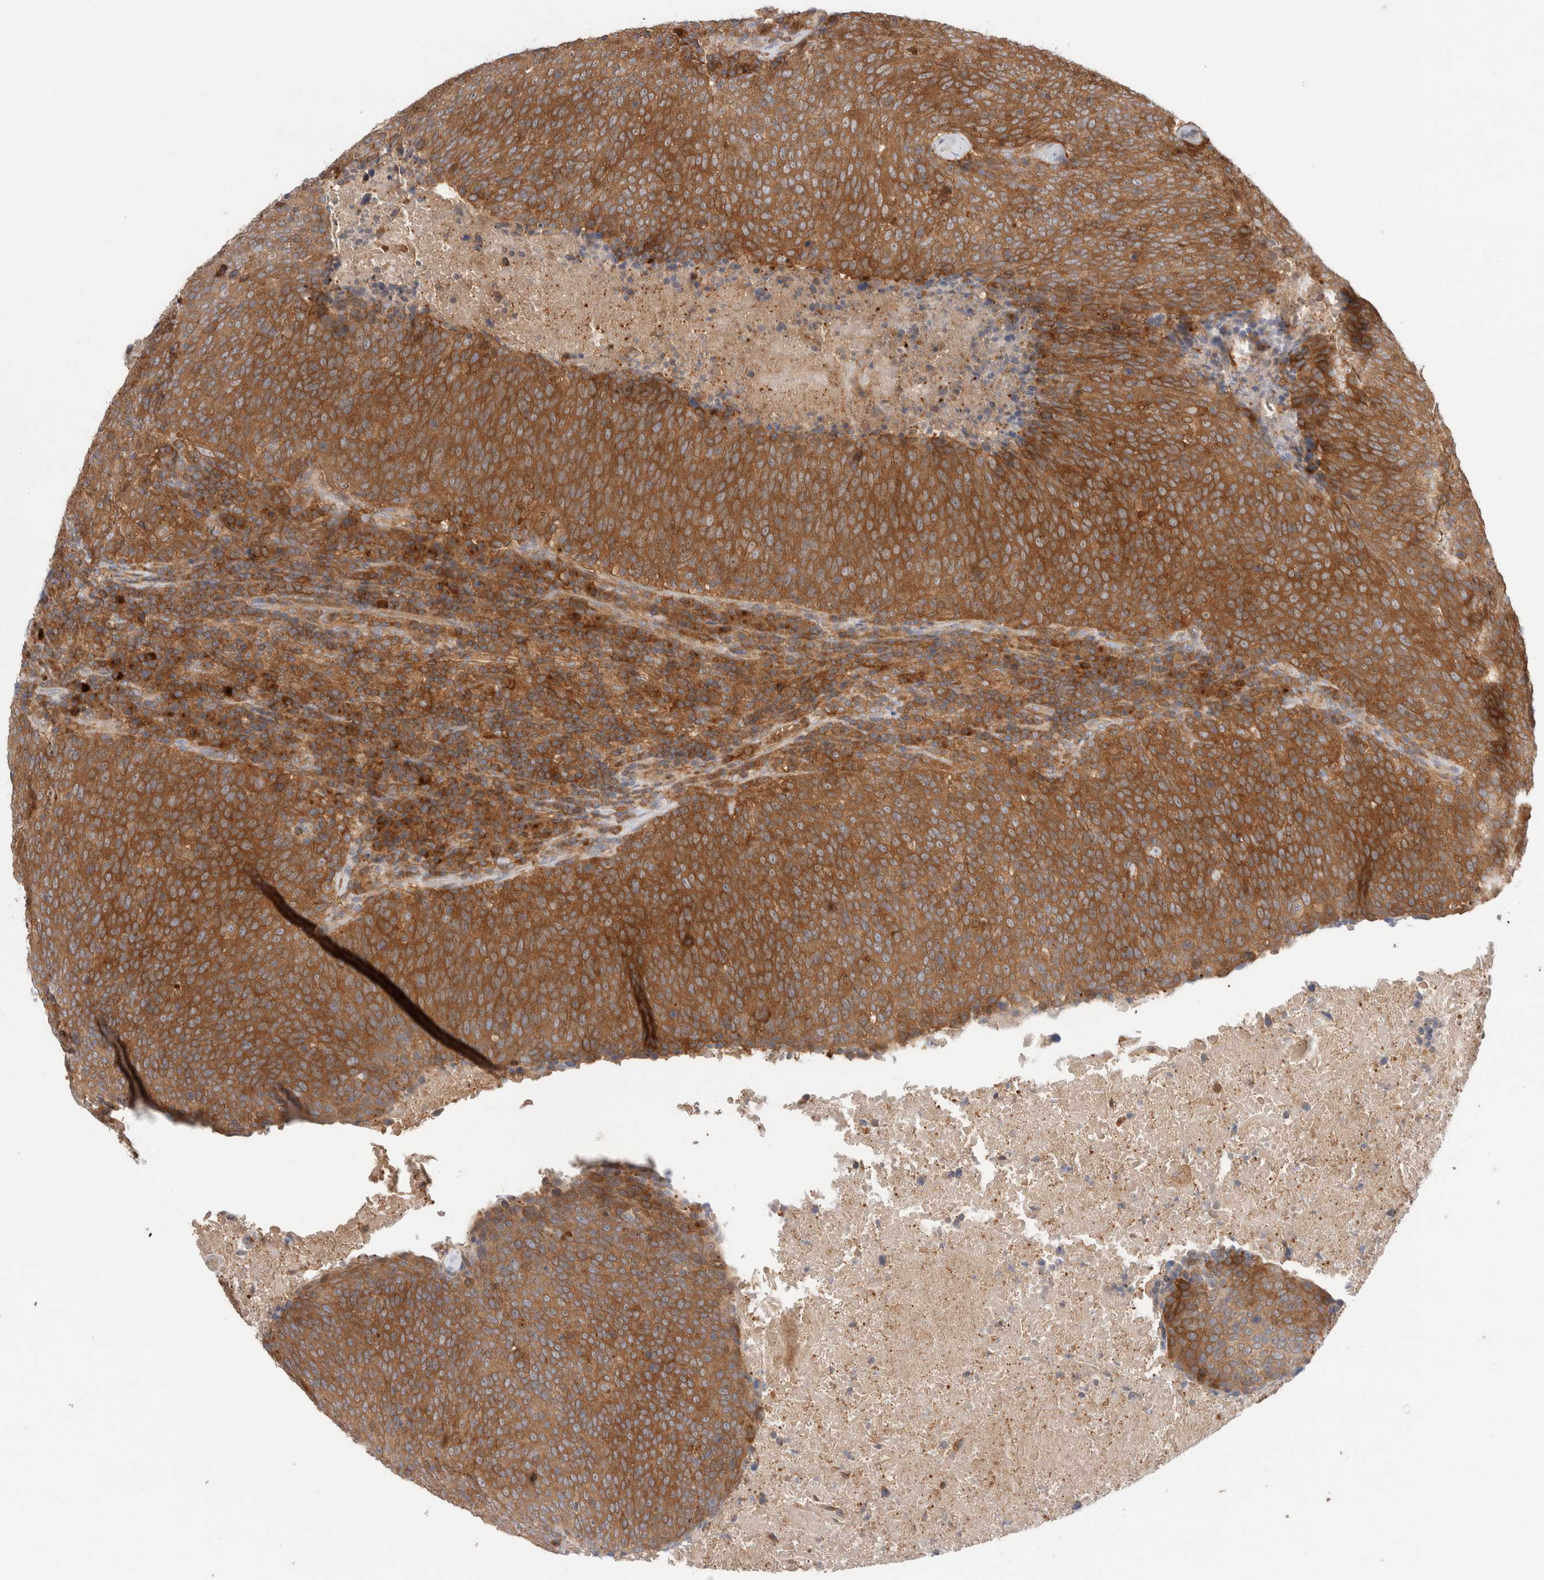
{"staining": {"intensity": "strong", "quantity": ">75%", "location": "cytoplasmic/membranous"}, "tissue": "head and neck cancer", "cell_type": "Tumor cells", "image_type": "cancer", "snomed": [{"axis": "morphology", "description": "Squamous cell carcinoma, NOS"}, {"axis": "morphology", "description": "Squamous cell carcinoma, metastatic, NOS"}, {"axis": "topography", "description": "Lymph node"}, {"axis": "topography", "description": "Head-Neck"}], "caption": "Strong cytoplasmic/membranous staining for a protein is present in about >75% of tumor cells of head and neck squamous cell carcinoma using immunohistochemistry.", "gene": "KLHL14", "patient": {"sex": "male", "age": 62}}